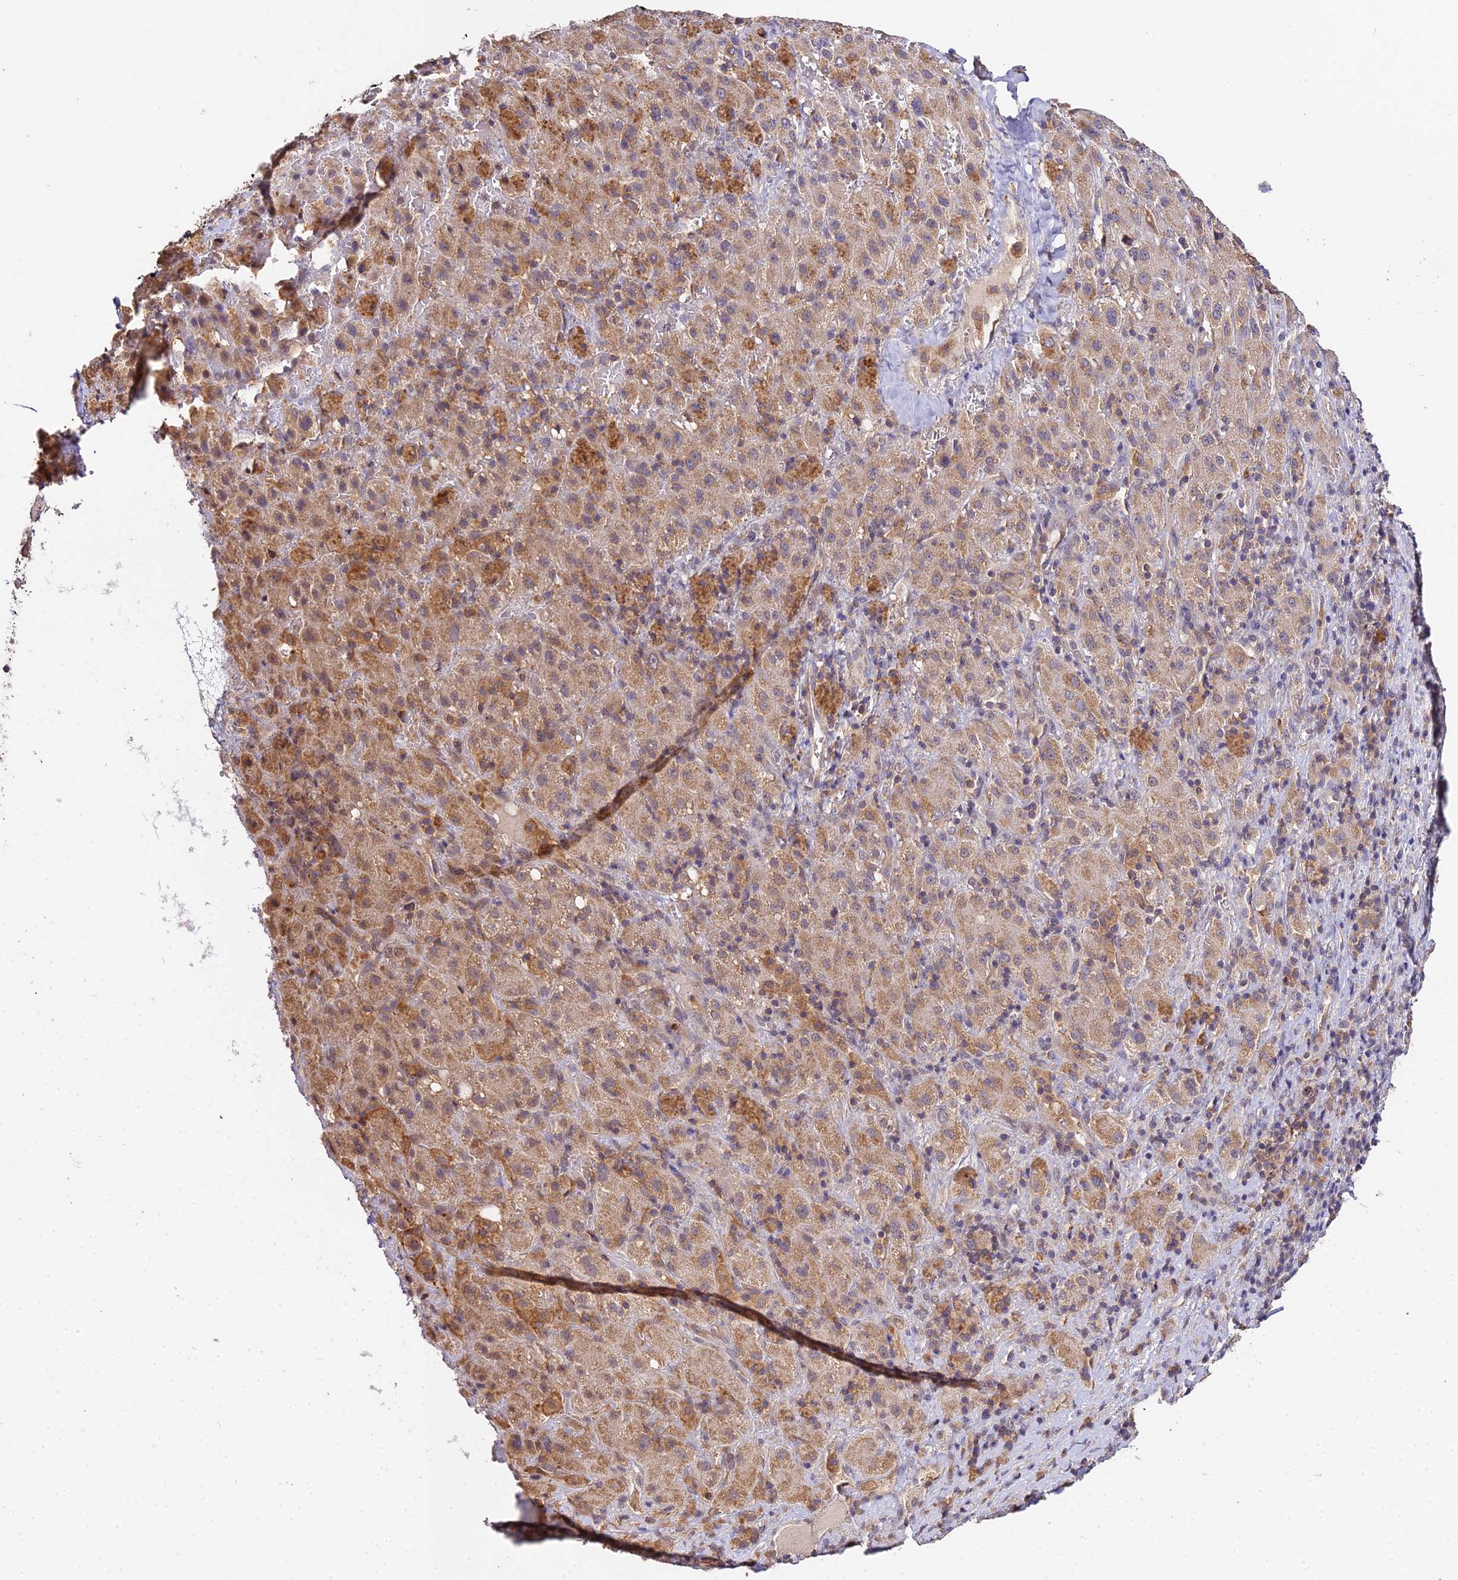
{"staining": {"intensity": "moderate", "quantity": ">75%", "location": "cytoplasmic/membranous"}, "tissue": "liver cancer", "cell_type": "Tumor cells", "image_type": "cancer", "snomed": [{"axis": "morphology", "description": "Carcinoma, Hepatocellular, NOS"}, {"axis": "topography", "description": "Liver"}], "caption": "Liver cancer (hepatocellular carcinoma) was stained to show a protein in brown. There is medium levels of moderate cytoplasmic/membranous positivity in about >75% of tumor cells.", "gene": "TPRX1", "patient": {"sex": "female", "age": 58}}